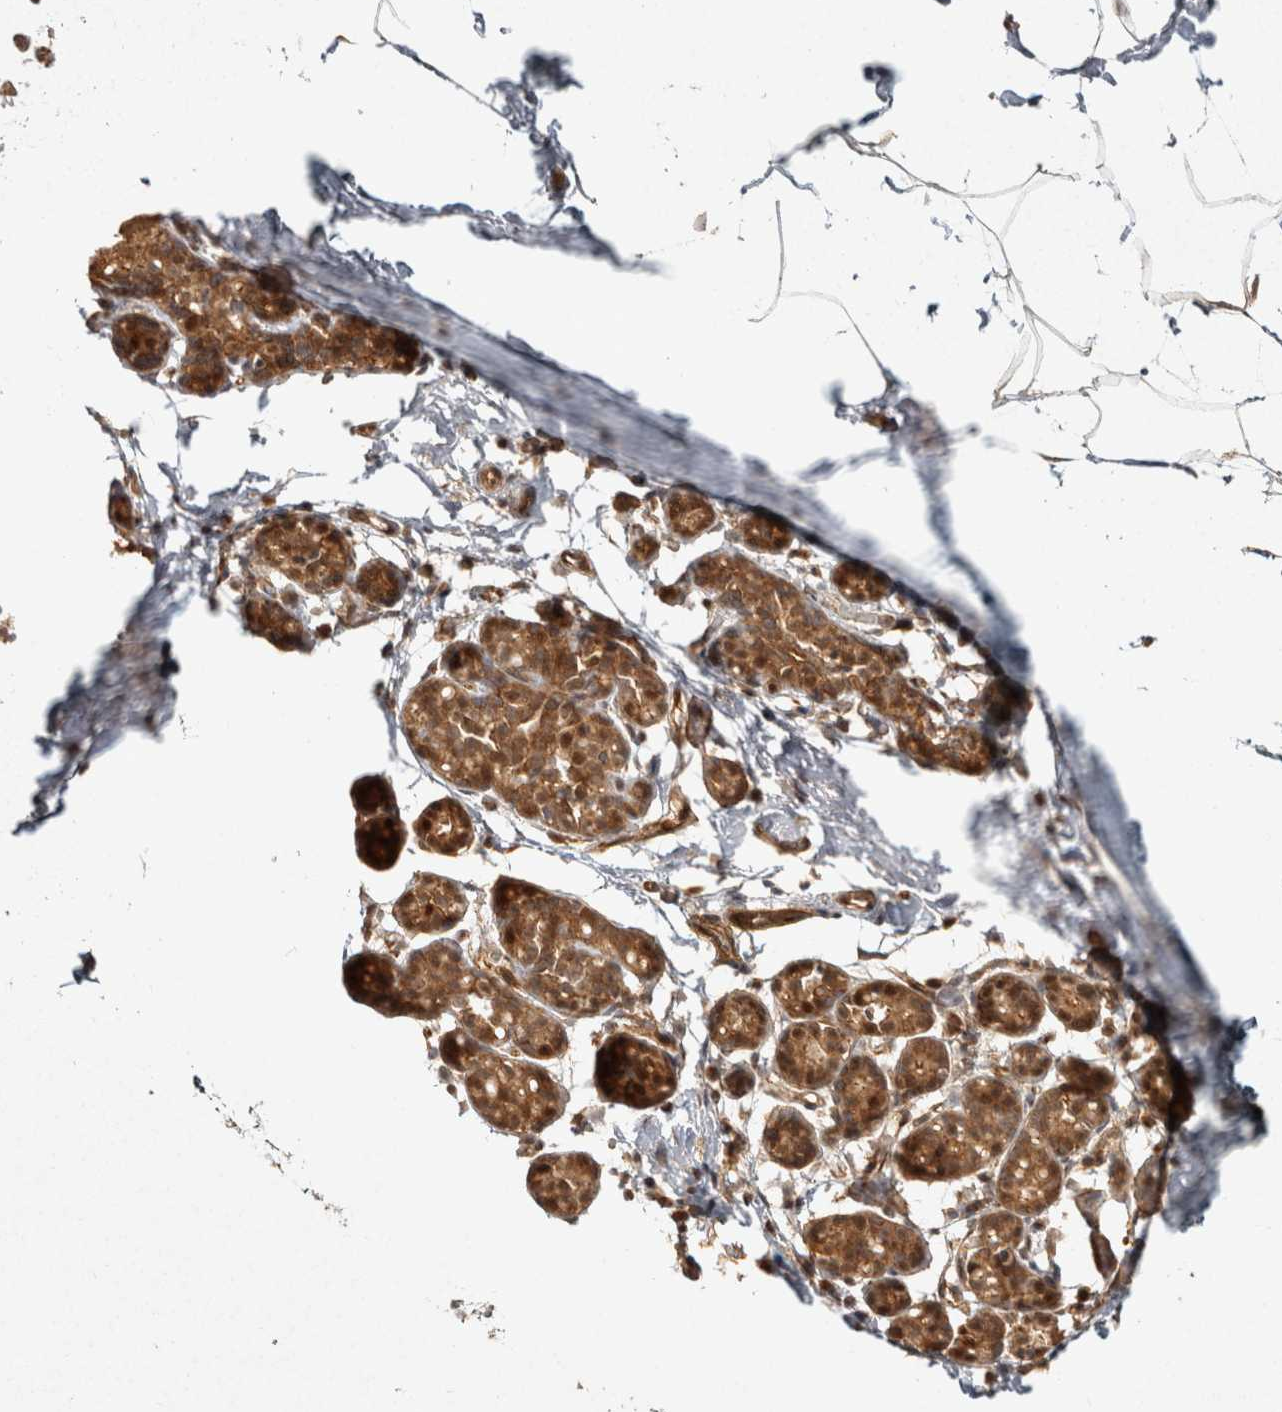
{"staining": {"intensity": "weak", "quantity": "25%-75%", "location": "cytoplasmic/membranous"}, "tissue": "breast", "cell_type": "Adipocytes", "image_type": "normal", "snomed": [{"axis": "morphology", "description": "Normal tissue, NOS"}, {"axis": "topography", "description": "Breast"}], "caption": "Immunohistochemical staining of normal breast exhibits 25%-75% levels of weak cytoplasmic/membranous protein staining in approximately 25%-75% of adipocytes.", "gene": "CAMSAP2", "patient": {"sex": "female", "age": 62}}